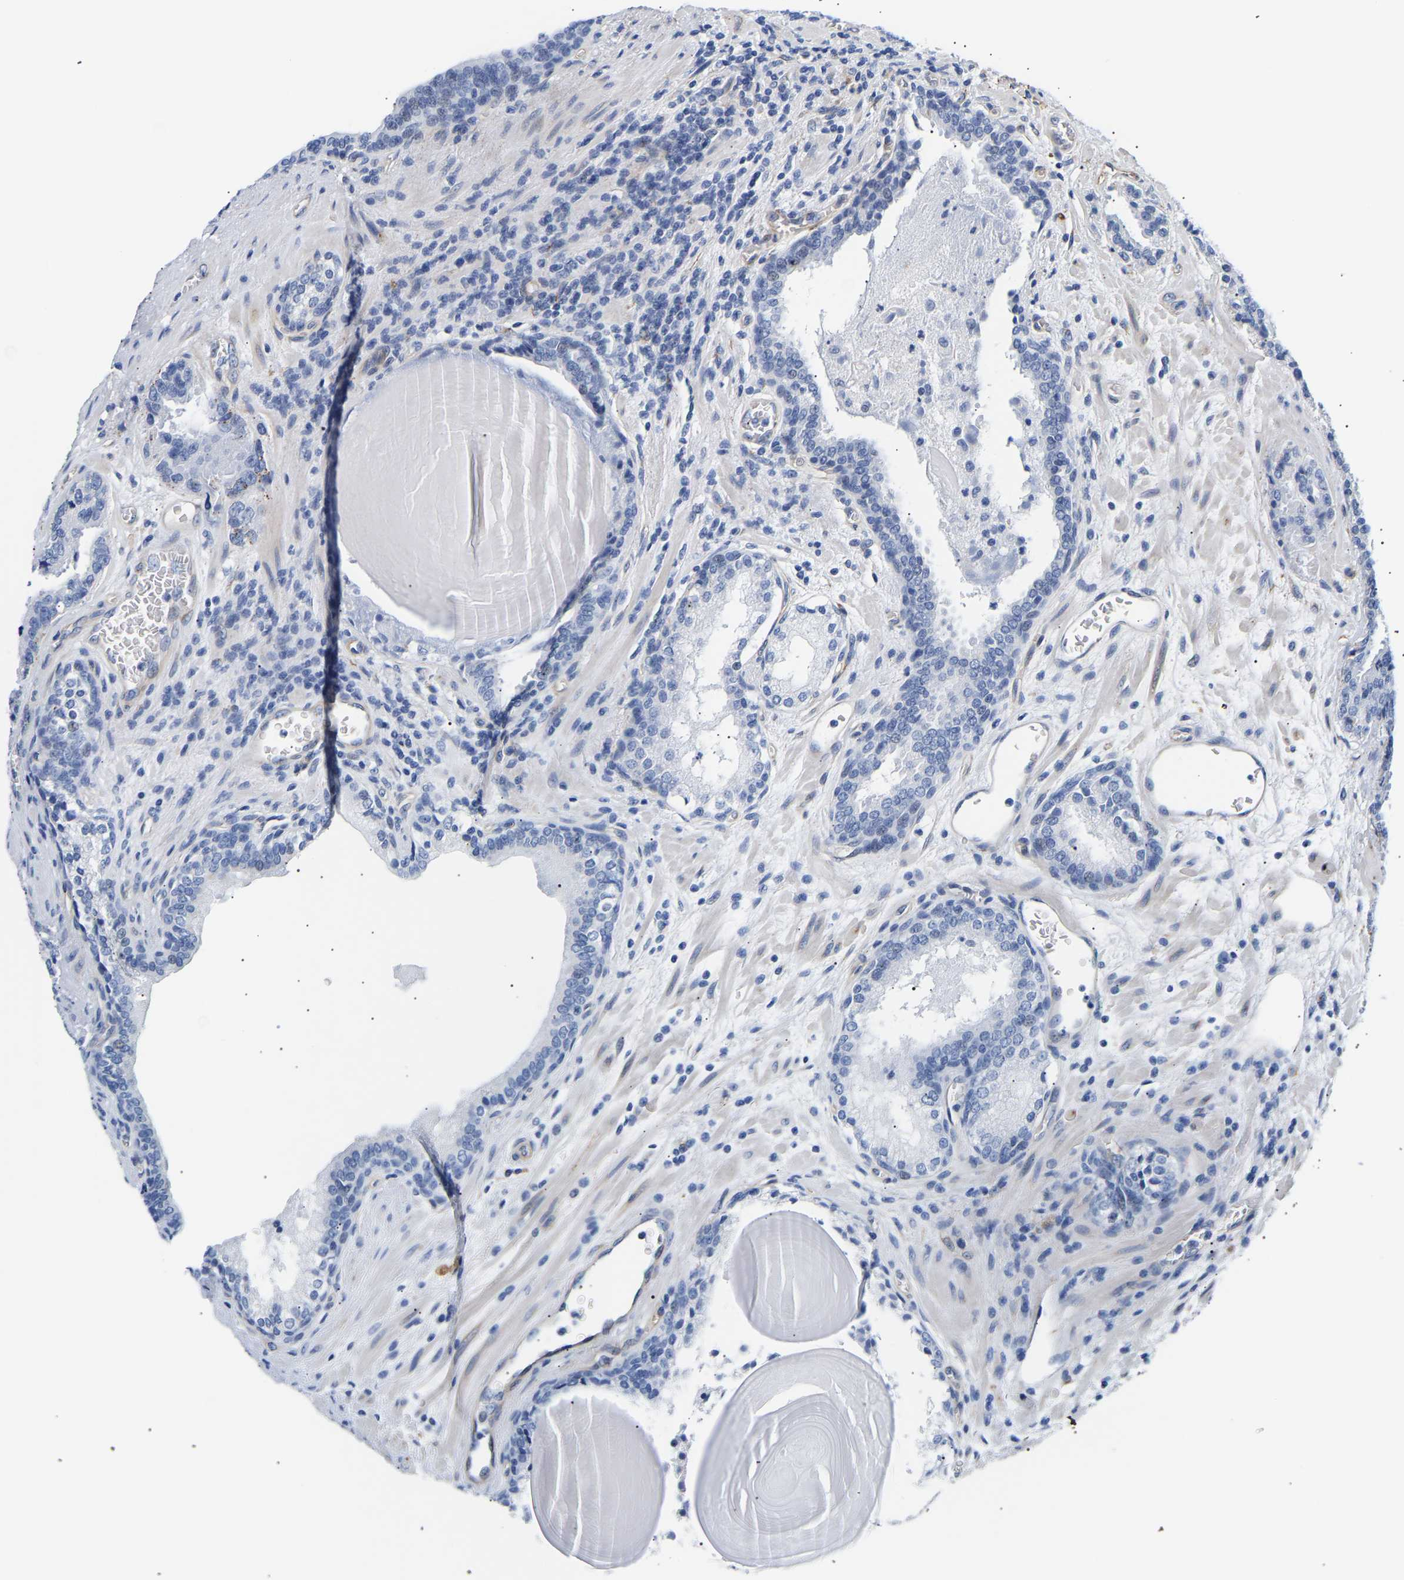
{"staining": {"intensity": "negative", "quantity": "none", "location": "none"}, "tissue": "prostate cancer", "cell_type": "Tumor cells", "image_type": "cancer", "snomed": [{"axis": "morphology", "description": "Adenocarcinoma, High grade"}, {"axis": "topography", "description": "Prostate"}], "caption": "A high-resolution image shows immunohistochemistry staining of high-grade adenocarcinoma (prostate), which reveals no significant staining in tumor cells.", "gene": "IGFBP7", "patient": {"sex": "male", "age": 60}}